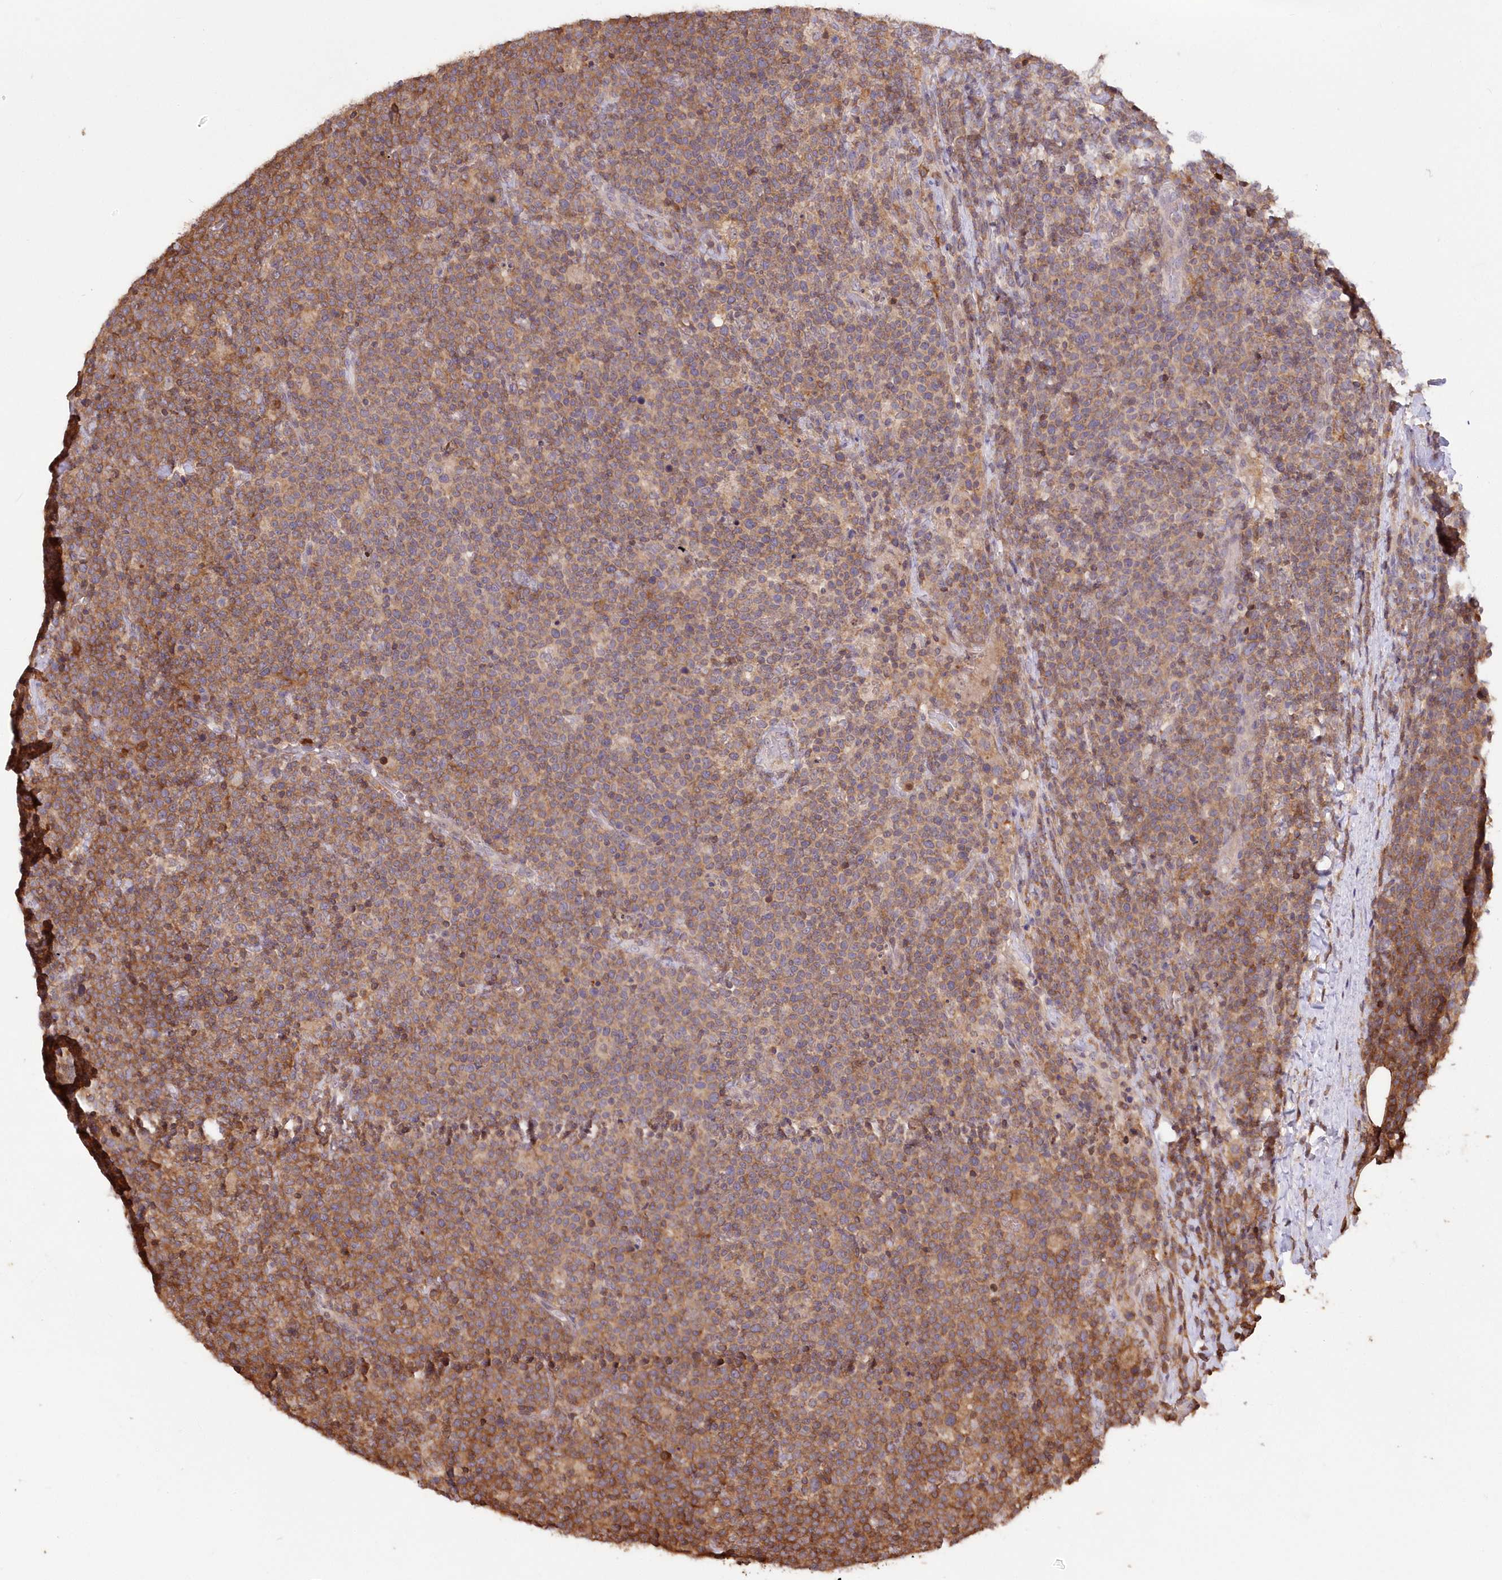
{"staining": {"intensity": "weak", "quantity": ">75%", "location": "cytoplasmic/membranous"}, "tissue": "lymphoma", "cell_type": "Tumor cells", "image_type": "cancer", "snomed": [{"axis": "morphology", "description": "Malignant lymphoma, non-Hodgkin's type, High grade"}, {"axis": "topography", "description": "Lymph node"}], "caption": "IHC image of neoplastic tissue: human malignant lymphoma, non-Hodgkin's type (high-grade) stained using immunohistochemistry reveals low levels of weak protein expression localized specifically in the cytoplasmic/membranous of tumor cells, appearing as a cytoplasmic/membranous brown color.", "gene": "SNED1", "patient": {"sex": "male", "age": 61}}